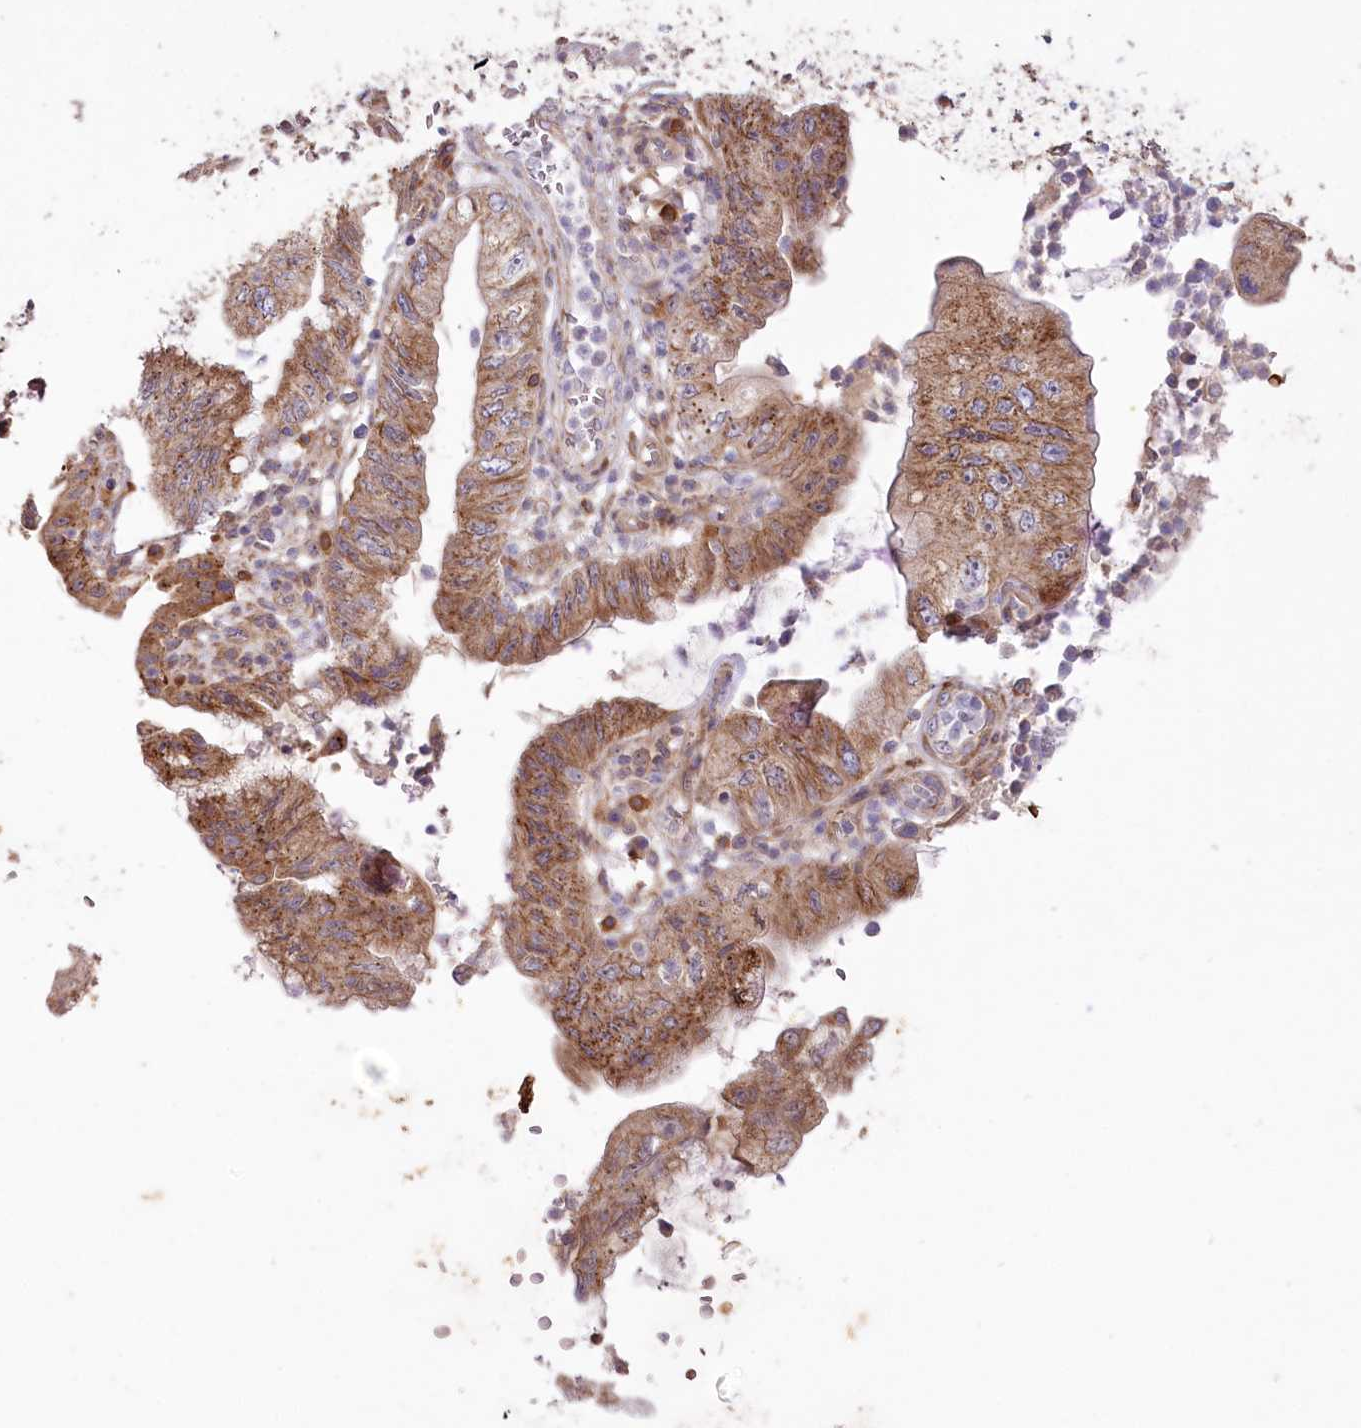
{"staining": {"intensity": "moderate", "quantity": ">75%", "location": "cytoplasmic/membranous"}, "tissue": "pancreatic cancer", "cell_type": "Tumor cells", "image_type": "cancer", "snomed": [{"axis": "morphology", "description": "Adenocarcinoma, NOS"}, {"axis": "topography", "description": "Pancreas"}], "caption": "A photomicrograph of human pancreatic adenocarcinoma stained for a protein shows moderate cytoplasmic/membranous brown staining in tumor cells. (brown staining indicates protein expression, while blue staining denotes nuclei).", "gene": "TRUB1", "patient": {"sex": "female", "age": 73}}